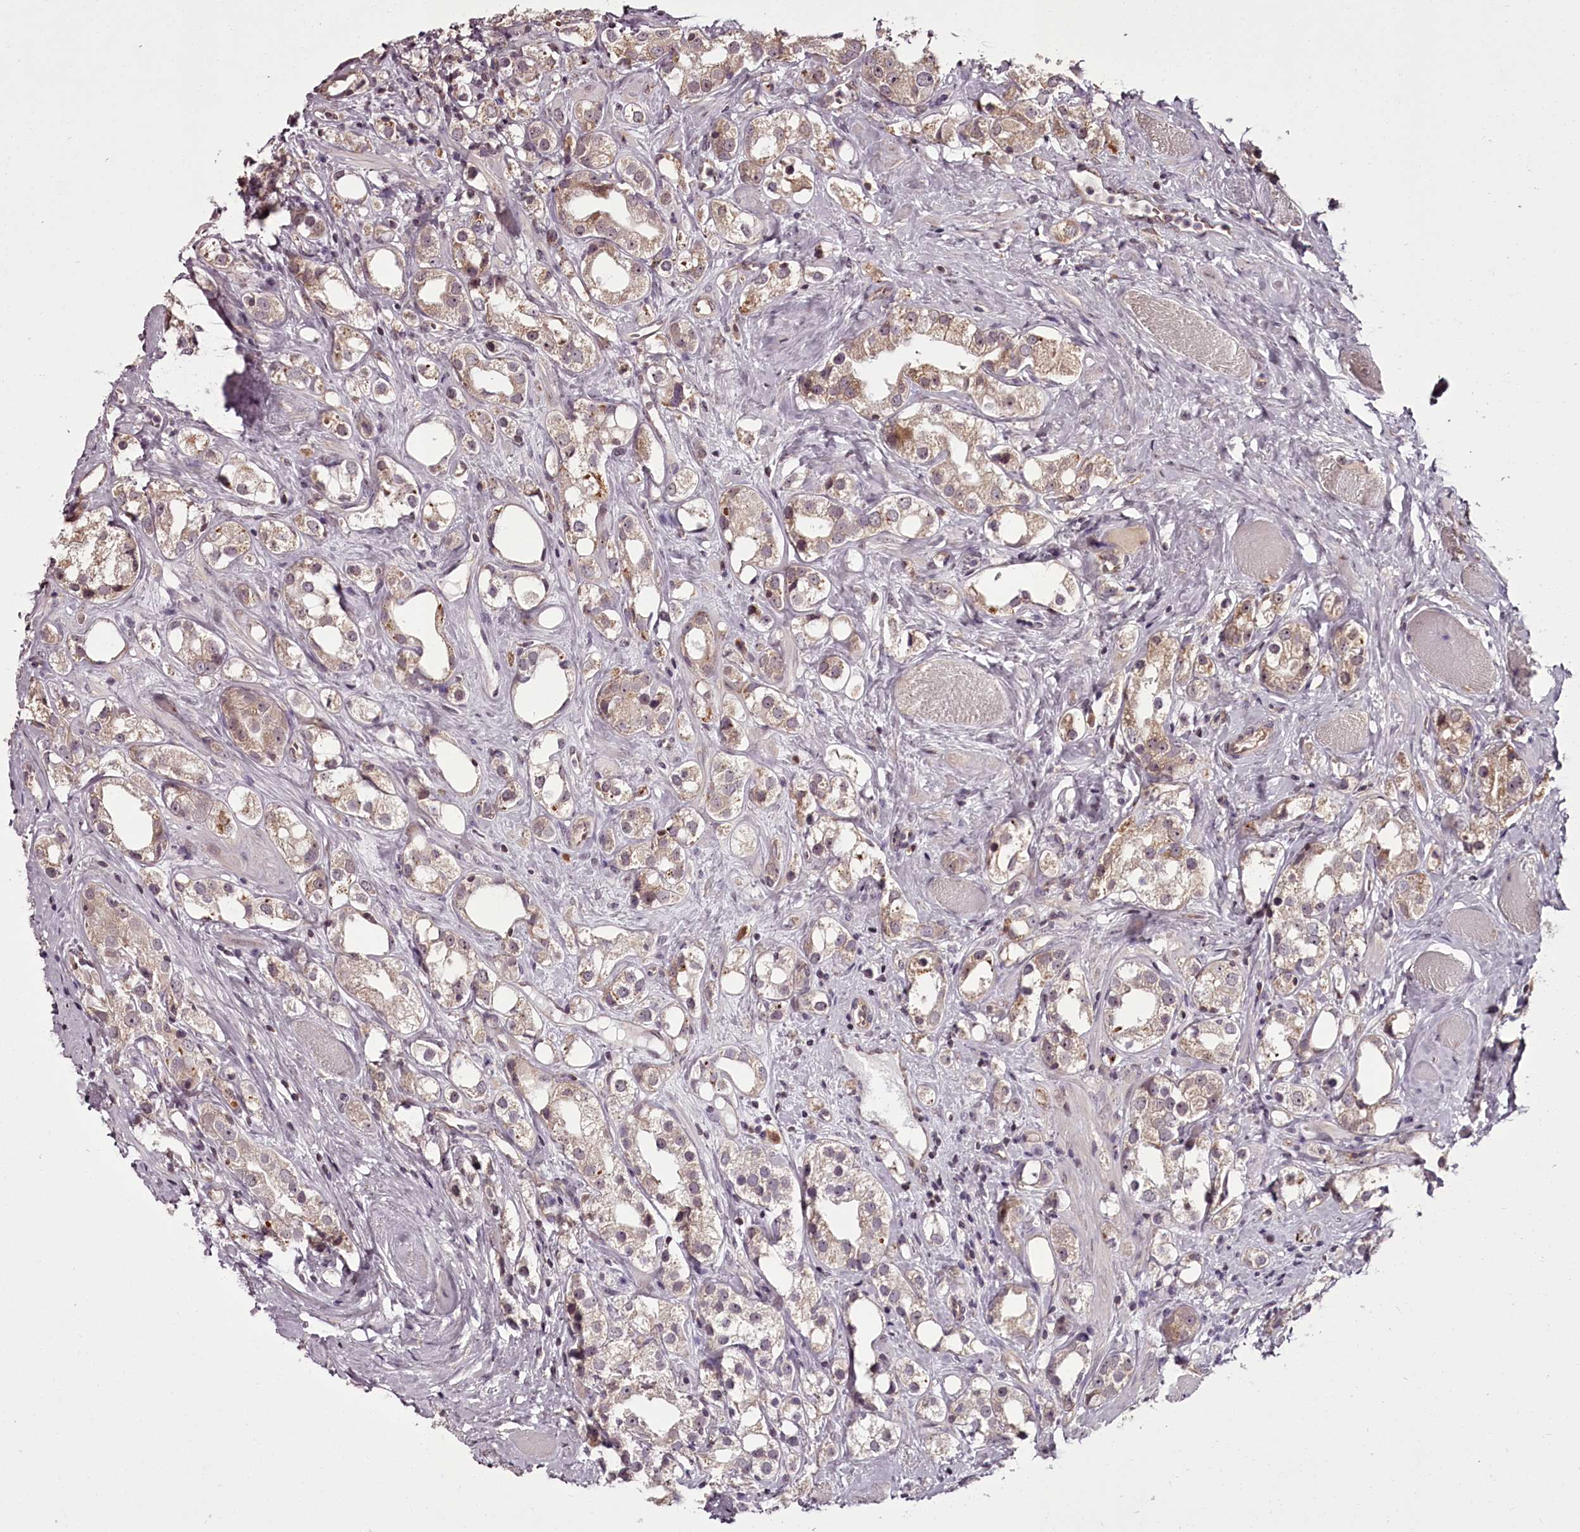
{"staining": {"intensity": "weak", "quantity": "25%-75%", "location": "cytoplasmic/membranous,nuclear"}, "tissue": "prostate cancer", "cell_type": "Tumor cells", "image_type": "cancer", "snomed": [{"axis": "morphology", "description": "Adenocarcinoma, NOS"}, {"axis": "topography", "description": "Prostate"}], "caption": "A brown stain shows weak cytoplasmic/membranous and nuclear positivity of a protein in adenocarcinoma (prostate) tumor cells.", "gene": "CCDC92", "patient": {"sex": "male", "age": 79}}